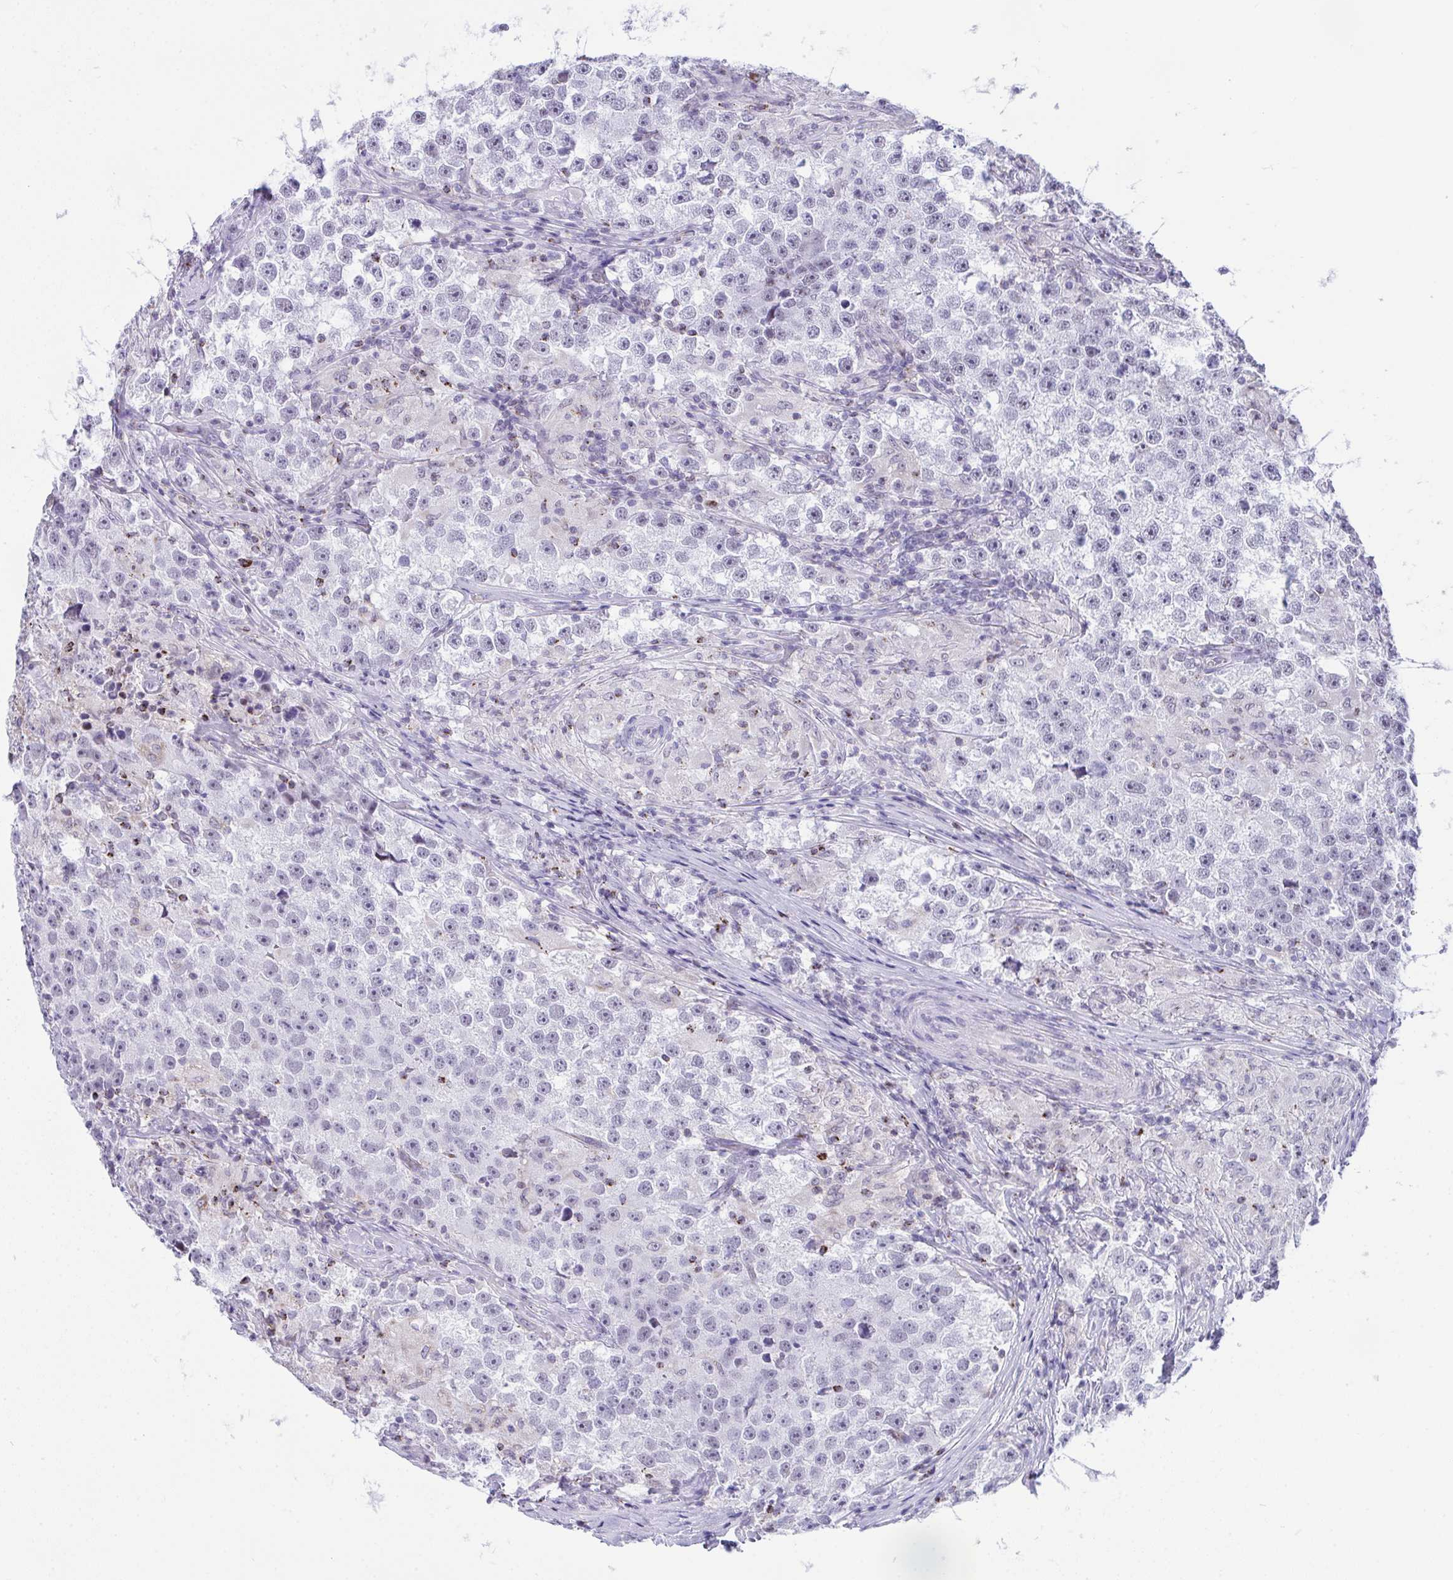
{"staining": {"intensity": "negative", "quantity": "none", "location": "none"}, "tissue": "testis cancer", "cell_type": "Tumor cells", "image_type": "cancer", "snomed": [{"axis": "morphology", "description": "Seminoma, NOS"}, {"axis": "topography", "description": "Testis"}], "caption": "Tumor cells show no significant staining in testis cancer (seminoma).", "gene": "PLA2G12B", "patient": {"sex": "male", "age": 46}}